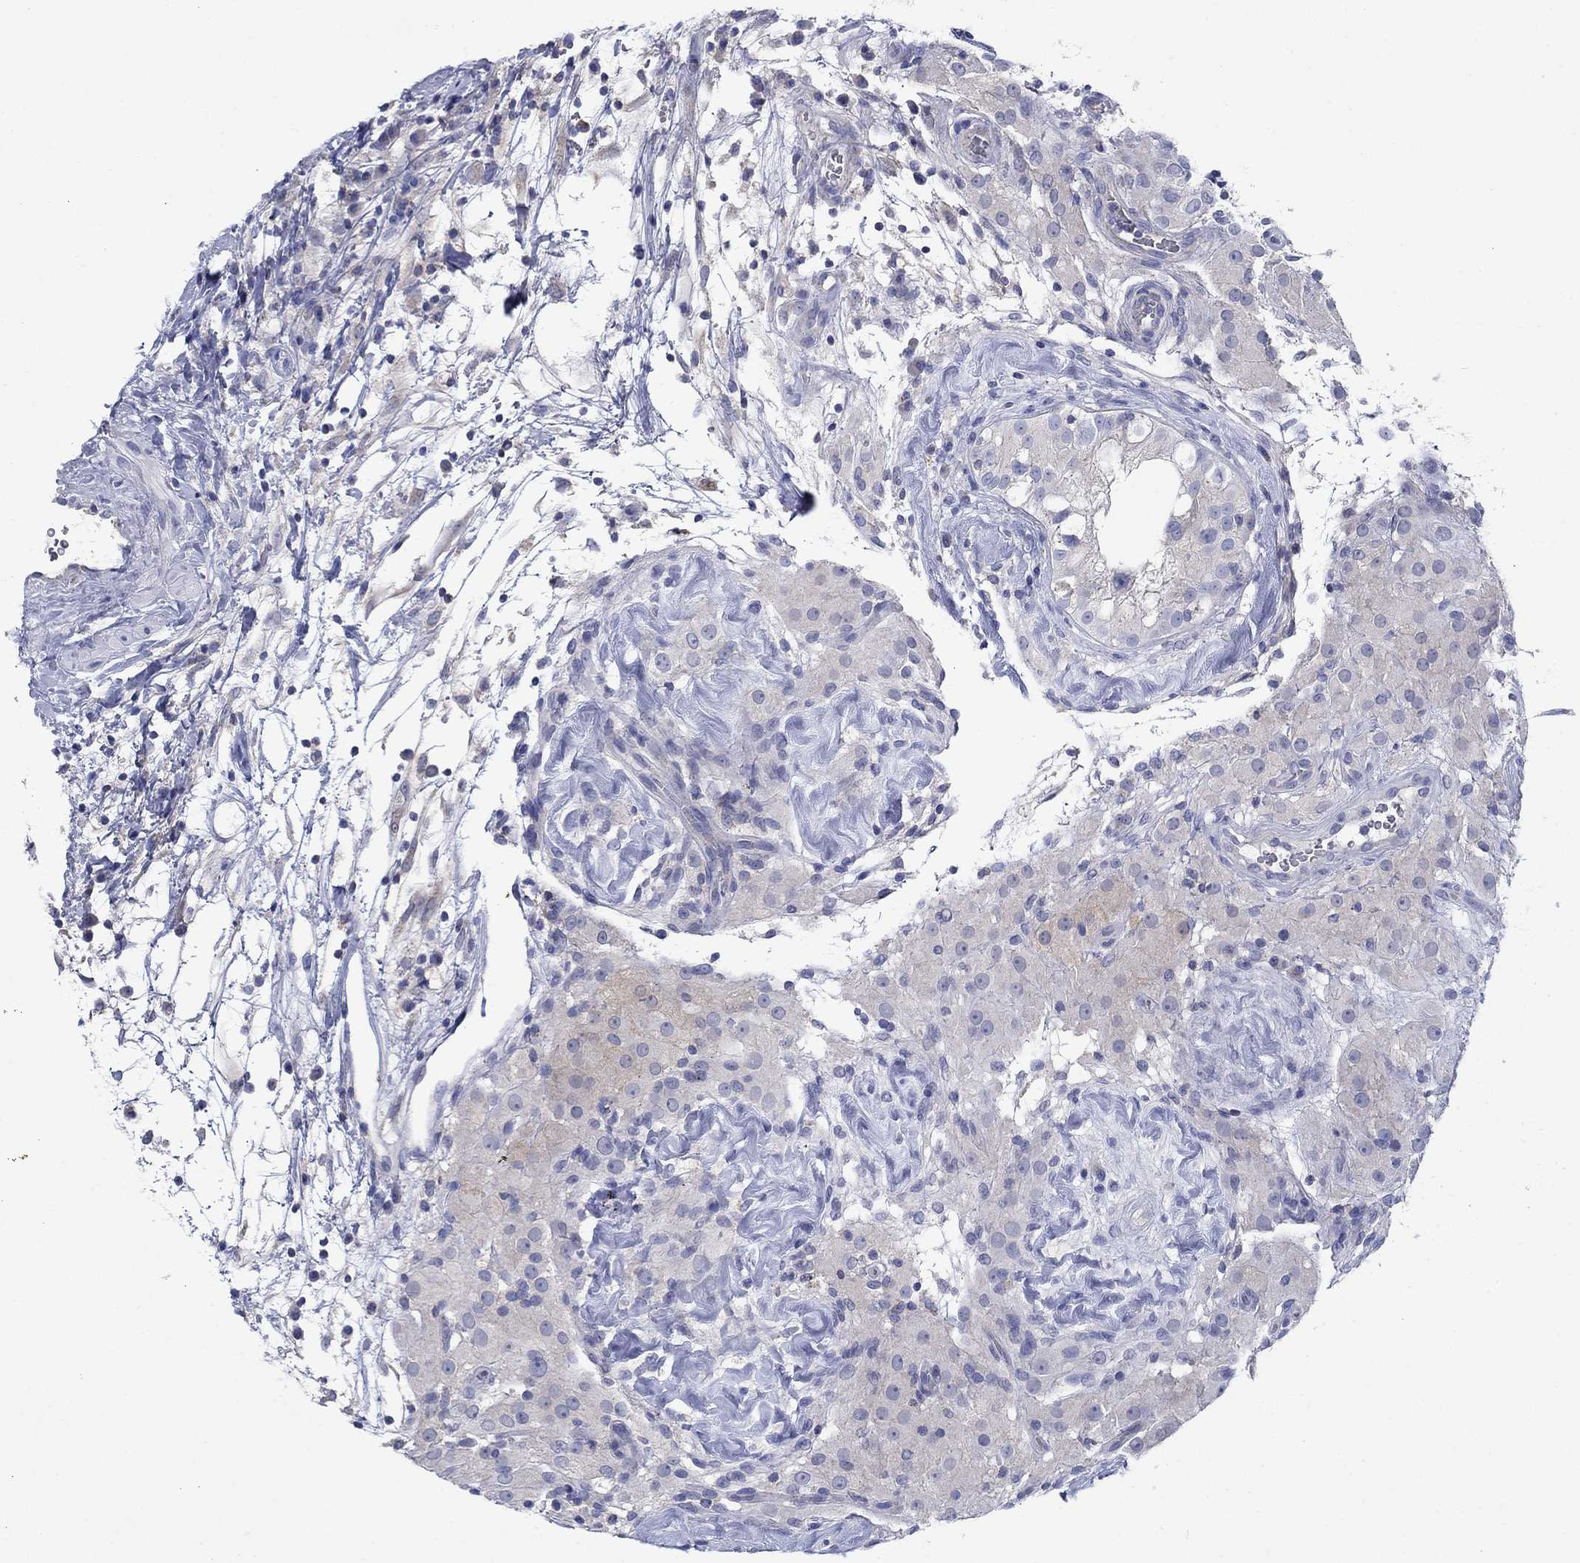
{"staining": {"intensity": "negative", "quantity": "none", "location": "none"}, "tissue": "testis cancer", "cell_type": "Tumor cells", "image_type": "cancer", "snomed": [{"axis": "morphology", "description": "Seminoma, NOS"}, {"axis": "topography", "description": "Testis"}], "caption": "This histopathology image is of testis cancer (seminoma) stained with immunohistochemistry (IHC) to label a protein in brown with the nuclei are counter-stained blue. There is no positivity in tumor cells.", "gene": "SULT2B1", "patient": {"sex": "male", "age": 34}}